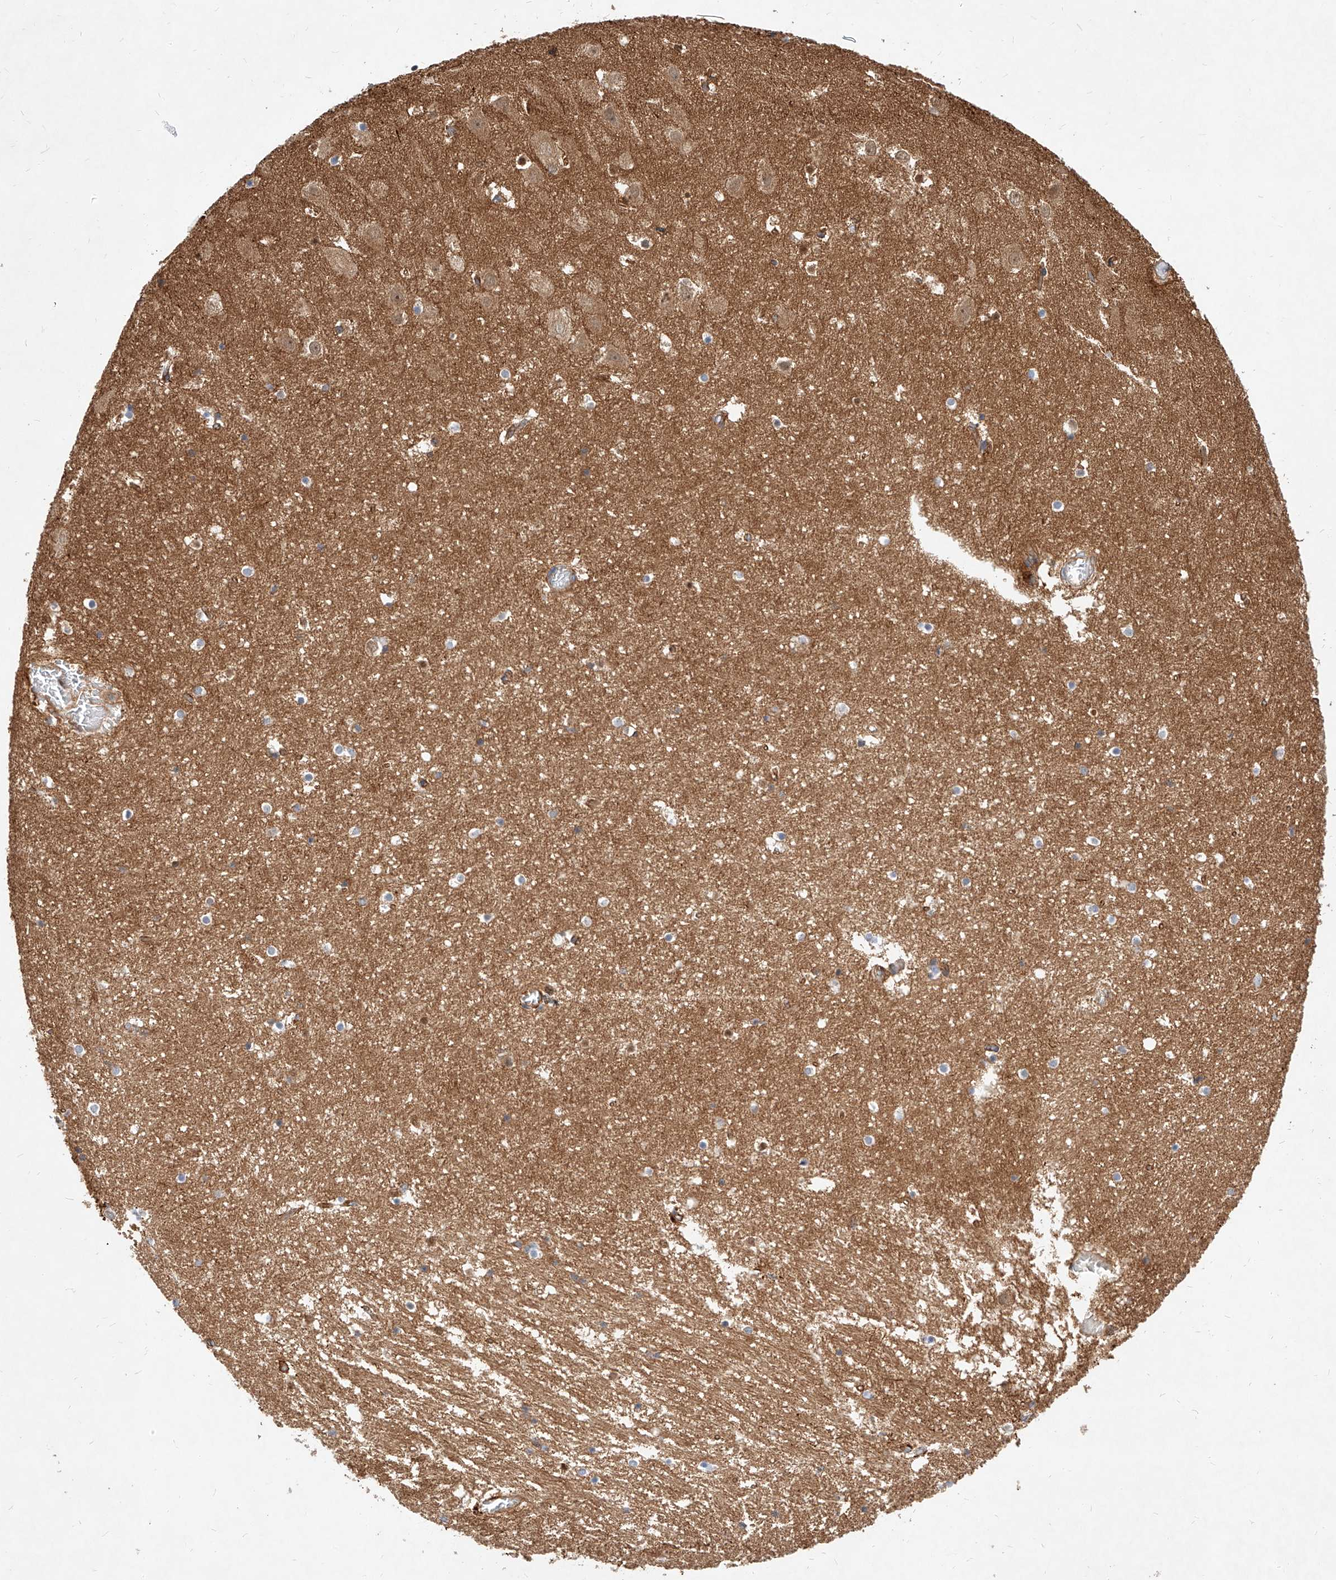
{"staining": {"intensity": "weak", "quantity": "25%-75%", "location": "cytoplasmic/membranous,nuclear"}, "tissue": "hippocampus", "cell_type": "Glial cells", "image_type": "normal", "snomed": [{"axis": "morphology", "description": "Normal tissue, NOS"}, {"axis": "topography", "description": "Hippocampus"}], "caption": "A low amount of weak cytoplasmic/membranous,nuclear positivity is identified in approximately 25%-75% of glial cells in benign hippocampus.", "gene": "NFAM1", "patient": {"sex": "female", "age": 52}}